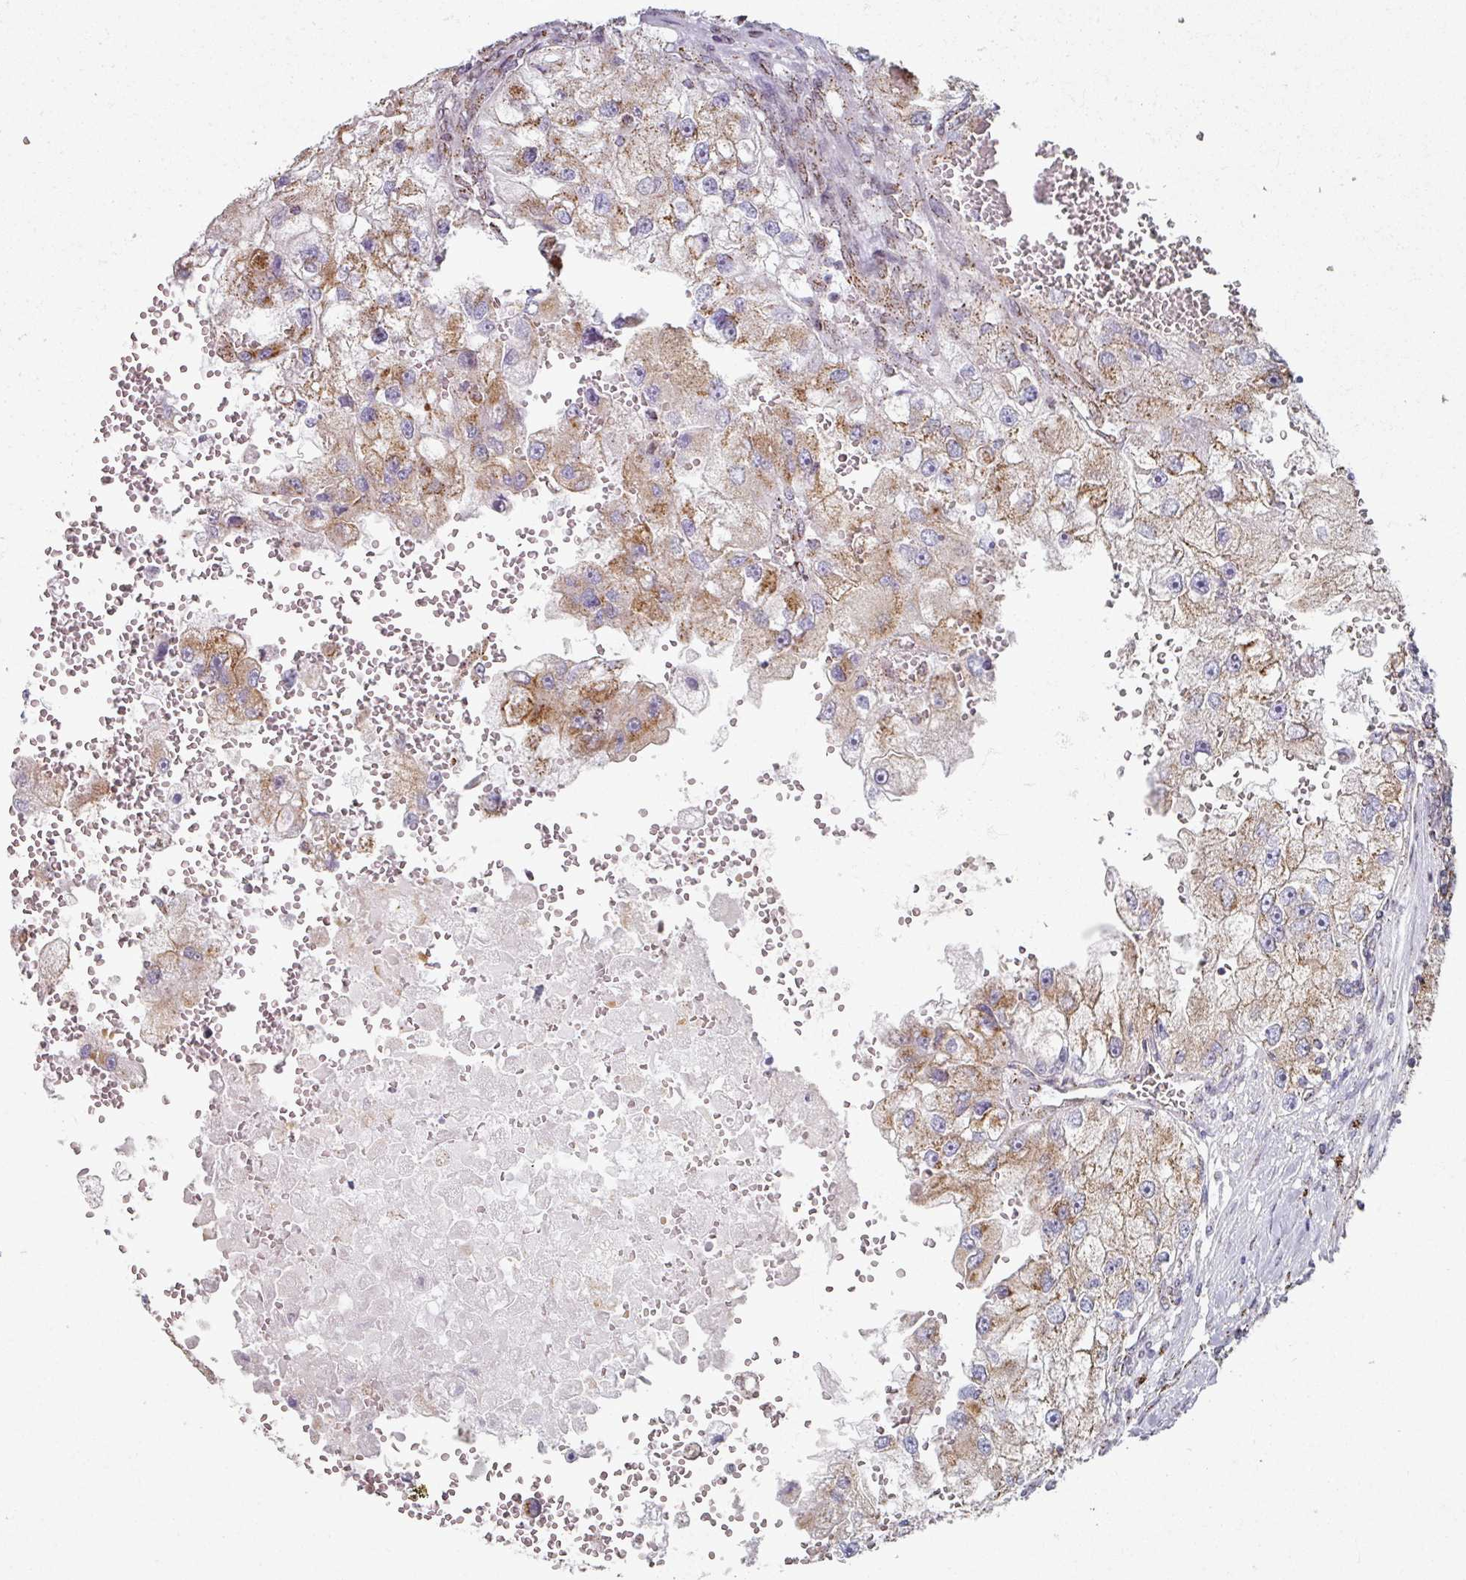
{"staining": {"intensity": "moderate", "quantity": ">75%", "location": "cytoplasmic/membranous"}, "tissue": "renal cancer", "cell_type": "Tumor cells", "image_type": "cancer", "snomed": [{"axis": "morphology", "description": "Adenocarcinoma, NOS"}, {"axis": "topography", "description": "Kidney"}], "caption": "Immunohistochemical staining of renal adenocarcinoma demonstrates medium levels of moderate cytoplasmic/membranous protein expression in approximately >75% of tumor cells. Nuclei are stained in blue.", "gene": "CCDC85B", "patient": {"sex": "male", "age": 63}}